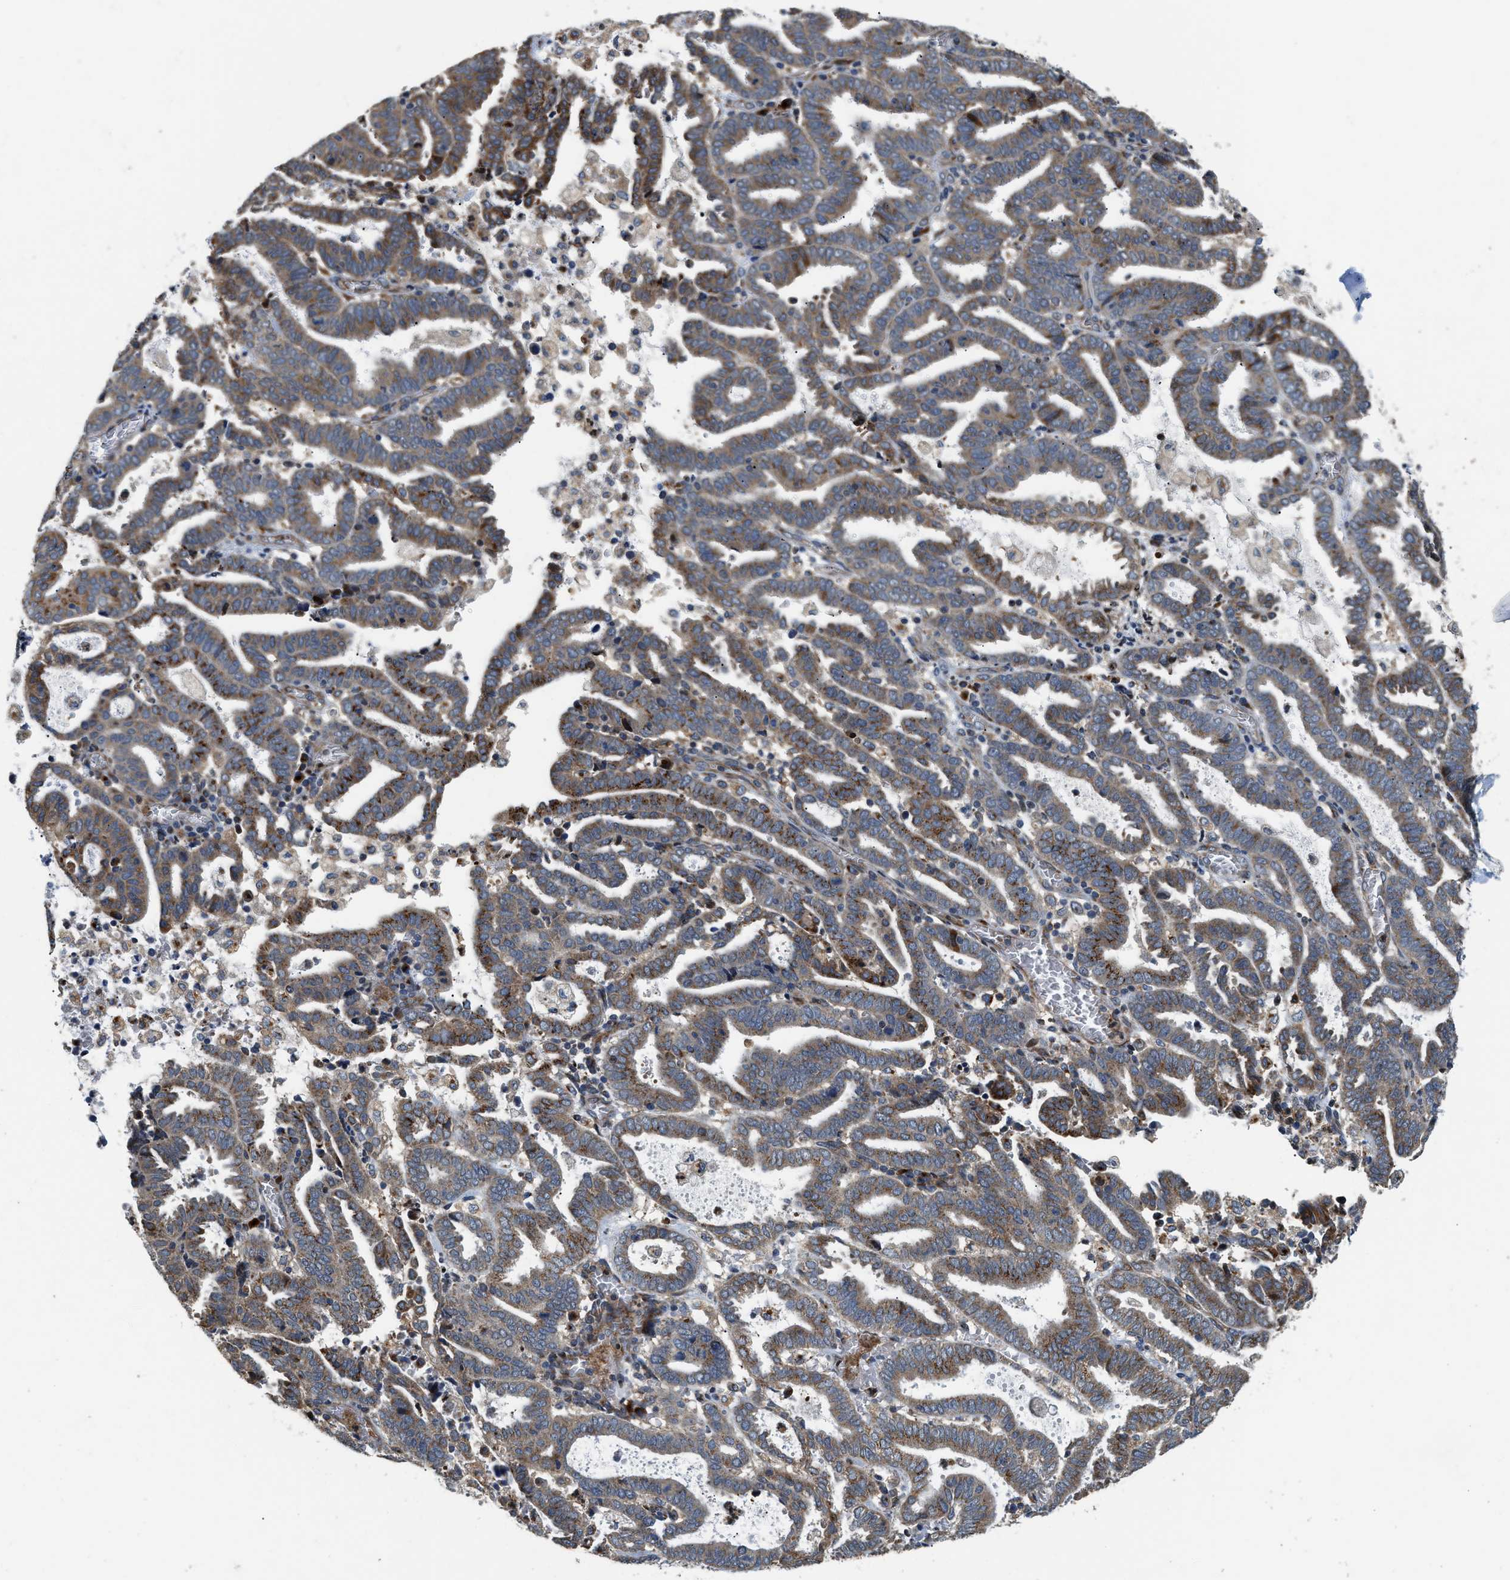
{"staining": {"intensity": "moderate", "quantity": ">75%", "location": "cytoplasmic/membranous"}, "tissue": "endometrial cancer", "cell_type": "Tumor cells", "image_type": "cancer", "snomed": [{"axis": "morphology", "description": "Adenocarcinoma, NOS"}, {"axis": "topography", "description": "Uterus"}], "caption": "A brown stain shows moderate cytoplasmic/membranous positivity of a protein in adenocarcinoma (endometrial) tumor cells. (DAB IHC with brightfield microscopy, high magnification).", "gene": "FUT8", "patient": {"sex": "female", "age": 83}}